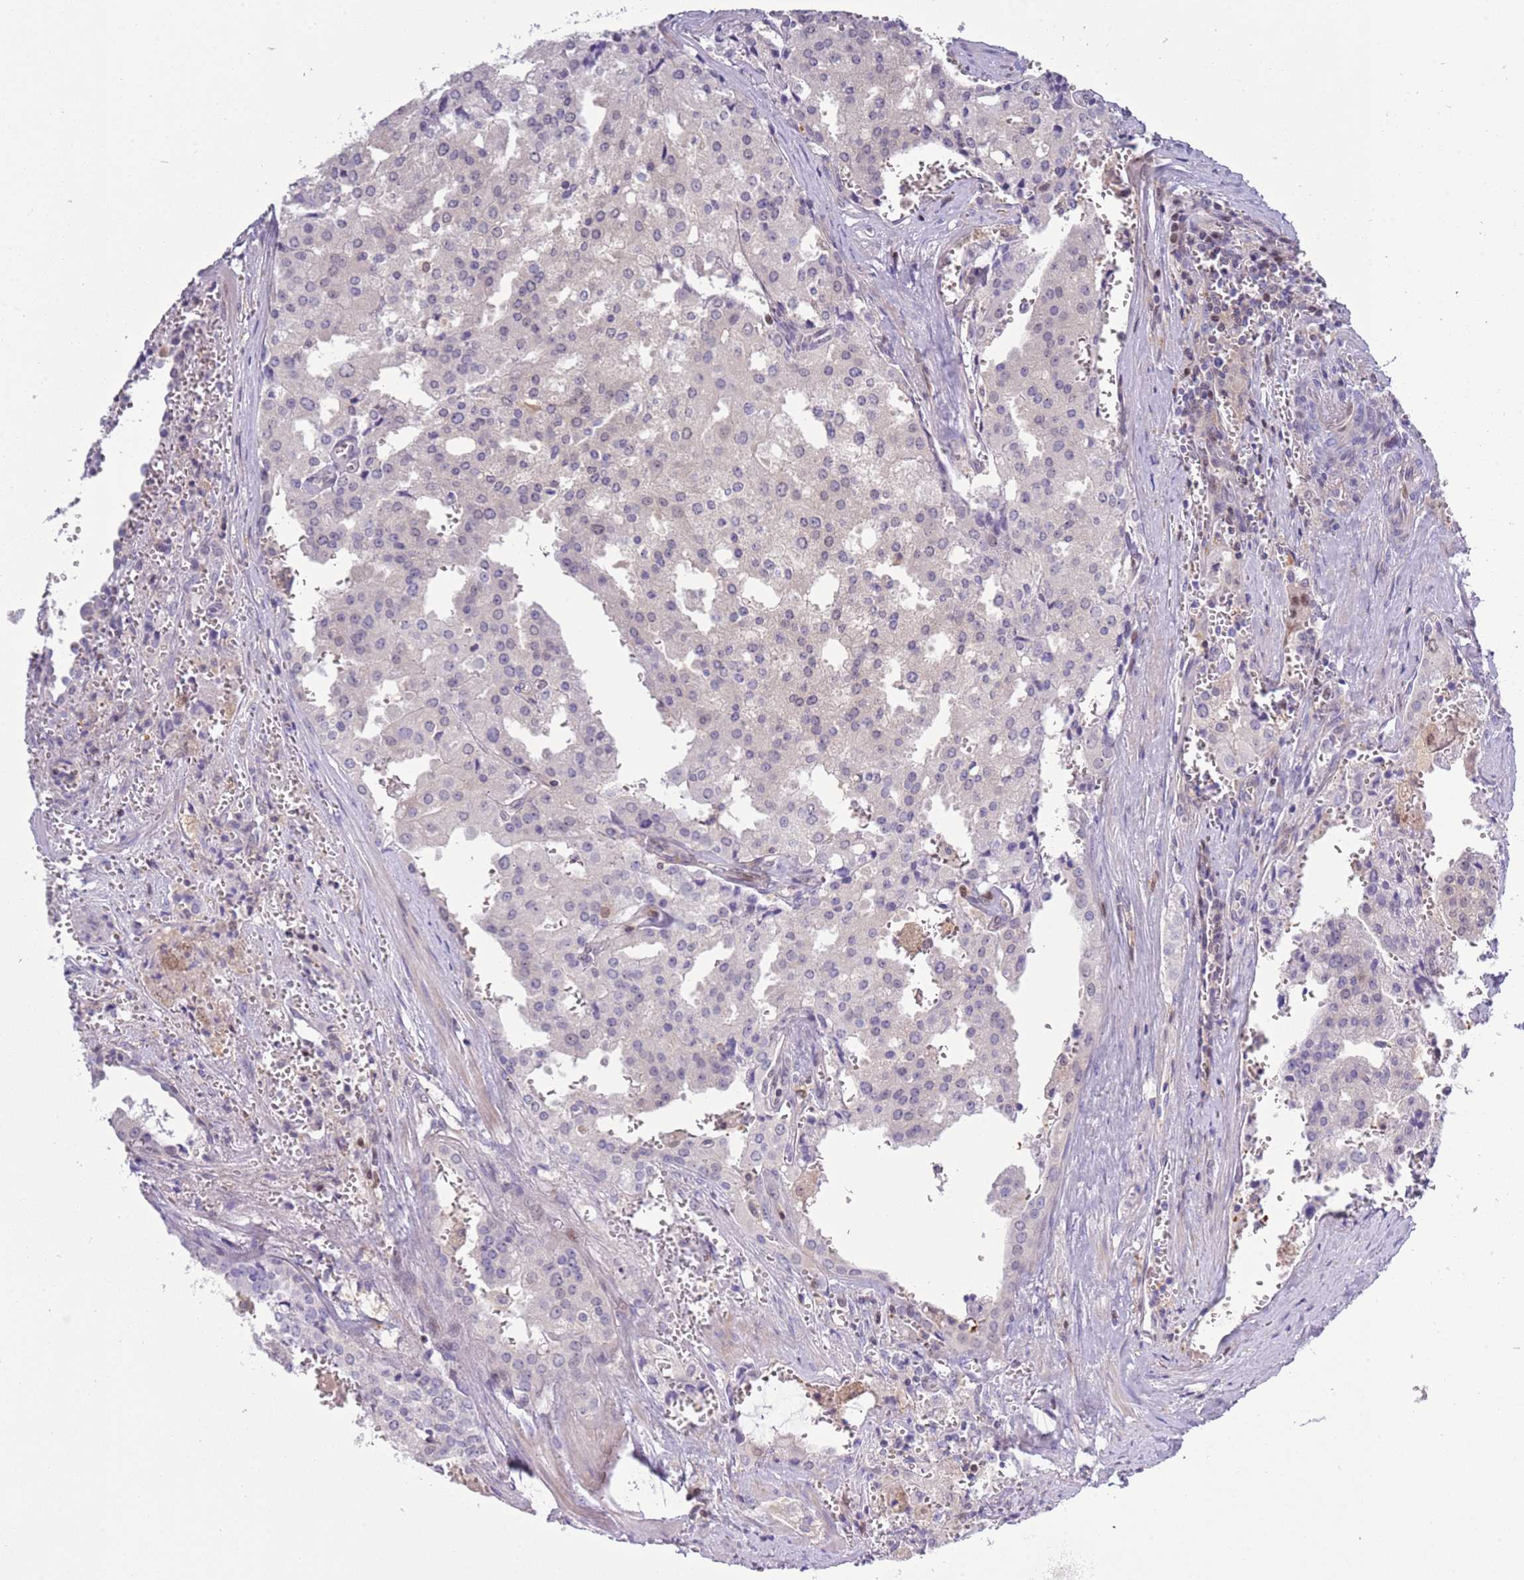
{"staining": {"intensity": "moderate", "quantity": "<25%", "location": "nuclear"}, "tissue": "prostate cancer", "cell_type": "Tumor cells", "image_type": "cancer", "snomed": [{"axis": "morphology", "description": "Adenocarcinoma, High grade"}, {"axis": "topography", "description": "Prostate"}], "caption": "Moderate nuclear staining for a protein is seen in approximately <25% of tumor cells of prostate cancer using IHC.", "gene": "NBPF6", "patient": {"sex": "male", "age": 68}}